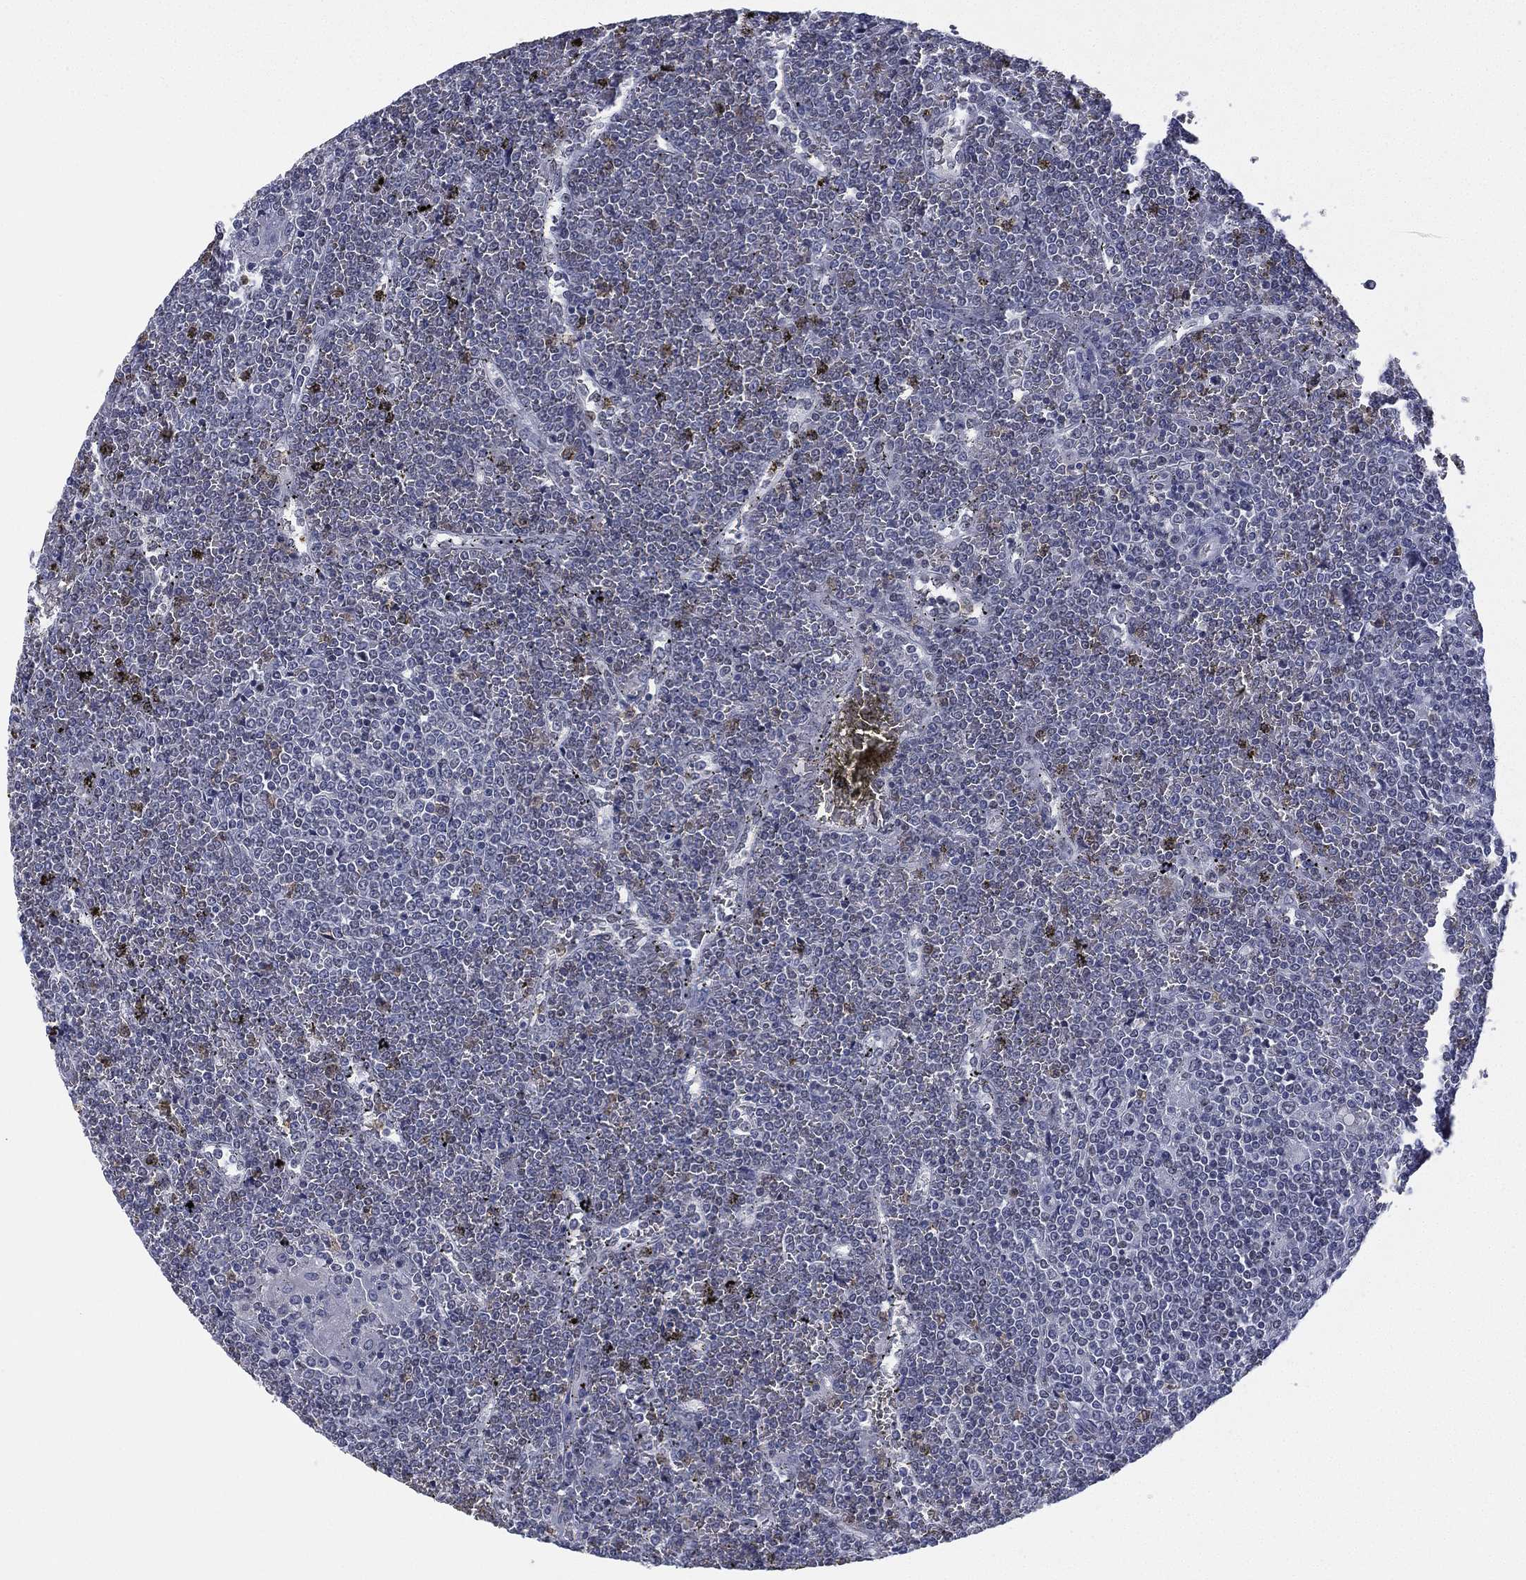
{"staining": {"intensity": "negative", "quantity": "none", "location": "none"}, "tissue": "lymphoma", "cell_type": "Tumor cells", "image_type": "cancer", "snomed": [{"axis": "morphology", "description": "Malignant lymphoma, non-Hodgkin's type, Low grade"}, {"axis": "topography", "description": "Spleen"}], "caption": "This is a image of IHC staining of malignant lymphoma, non-Hodgkin's type (low-grade), which shows no staining in tumor cells.", "gene": "ZNF711", "patient": {"sex": "female", "age": 19}}